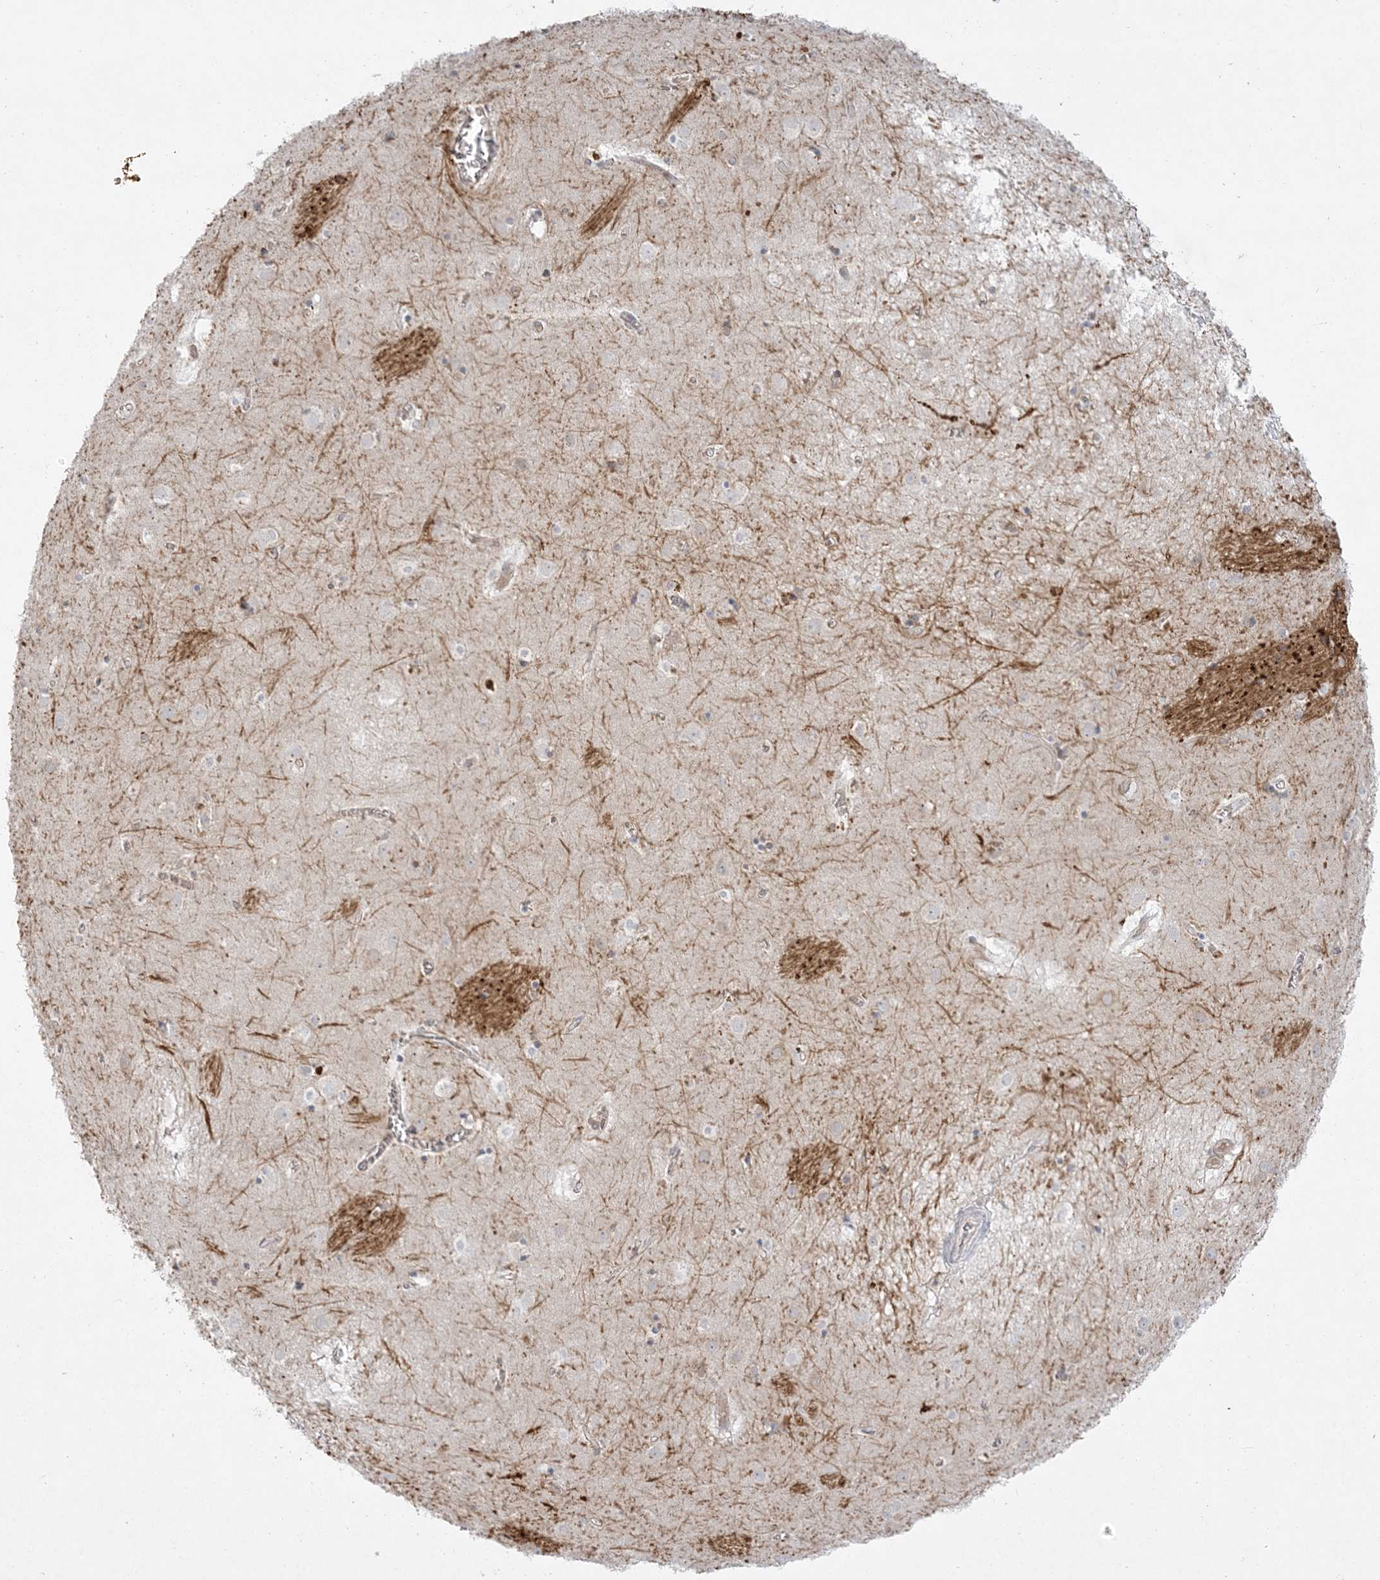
{"staining": {"intensity": "negative", "quantity": "none", "location": "none"}, "tissue": "caudate", "cell_type": "Glial cells", "image_type": "normal", "snomed": [{"axis": "morphology", "description": "Normal tissue, NOS"}, {"axis": "topography", "description": "Lateral ventricle wall"}], "caption": "An immunohistochemistry (IHC) photomicrograph of benign caudate is shown. There is no staining in glial cells of caudate.", "gene": "ADAMTS12", "patient": {"sex": "male", "age": 70}}